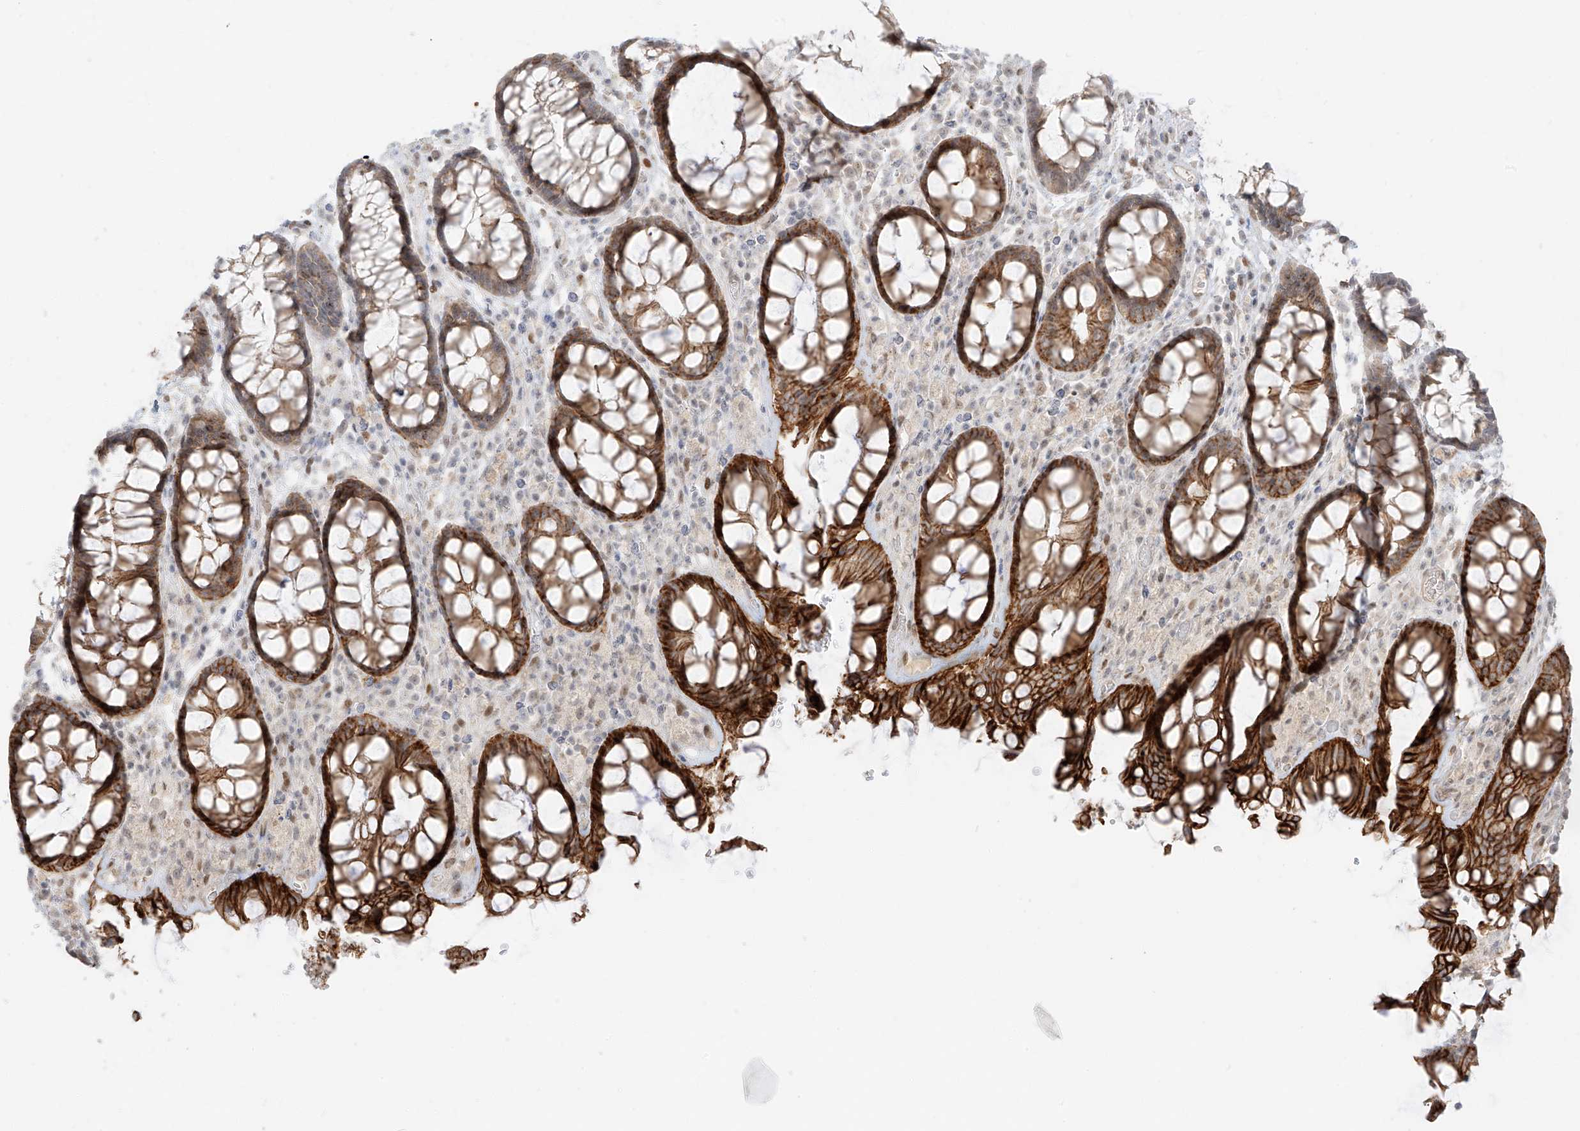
{"staining": {"intensity": "strong", "quantity": ">75%", "location": "cytoplasmic/membranous"}, "tissue": "rectum", "cell_type": "Glandular cells", "image_type": "normal", "snomed": [{"axis": "morphology", "description": "Normal tissue, NOS"}, {"axis": "topography", "description": "Rectum"}], "caption": "This photomicrograph shows benign rectum stained with immunohistochemistry to label a protein in brown. The cytoplasmic/membranous of glandular cells show strong positivity for the protein. Nuclei are counter-stained blue.", "gene": "ZNF774", "patient": {"sex": "male", "age": 64}}